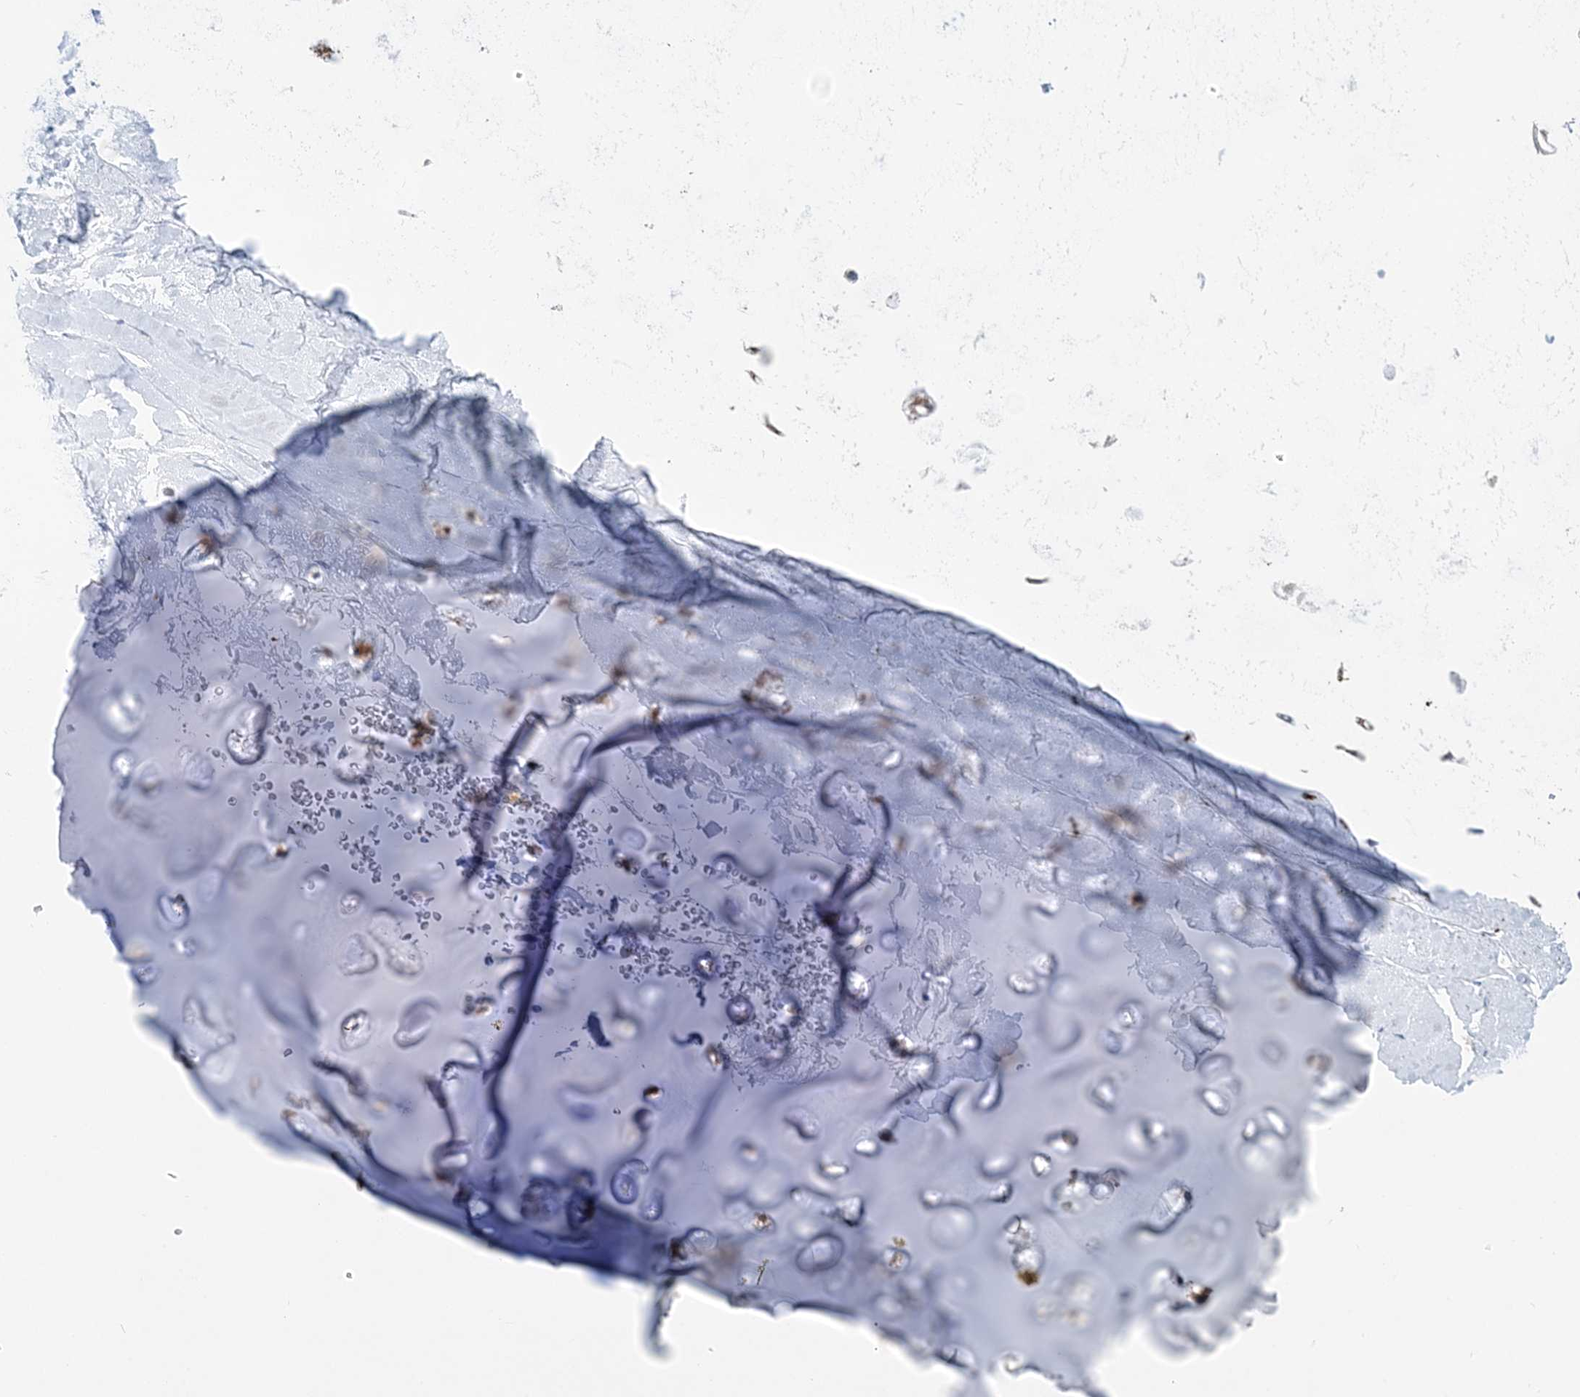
{"staining": {"intensity": "negative", "quantity": "none", "location": "none"}, "tissue": "adipose tissue", "cell_type": "Adipocytes", "image_type": "normal", "snomed": [{"axis": "morphology", "description": "Normal tissue, NOS"}, {"axis": "morphology", "description": "Squamous cell carcinoma, NOS"}, {"axis": "topography", "description": "Lymph node"}, {"axis": "topography", "description": "Bronchus"}, {"axis": "topography", "description": "Lung"}], "caption": "Adipocytes are negative for brown protein staining in normal adipose tissue.", "gene": "NKX6", "patient": {"sex": "male", "age": 66}}